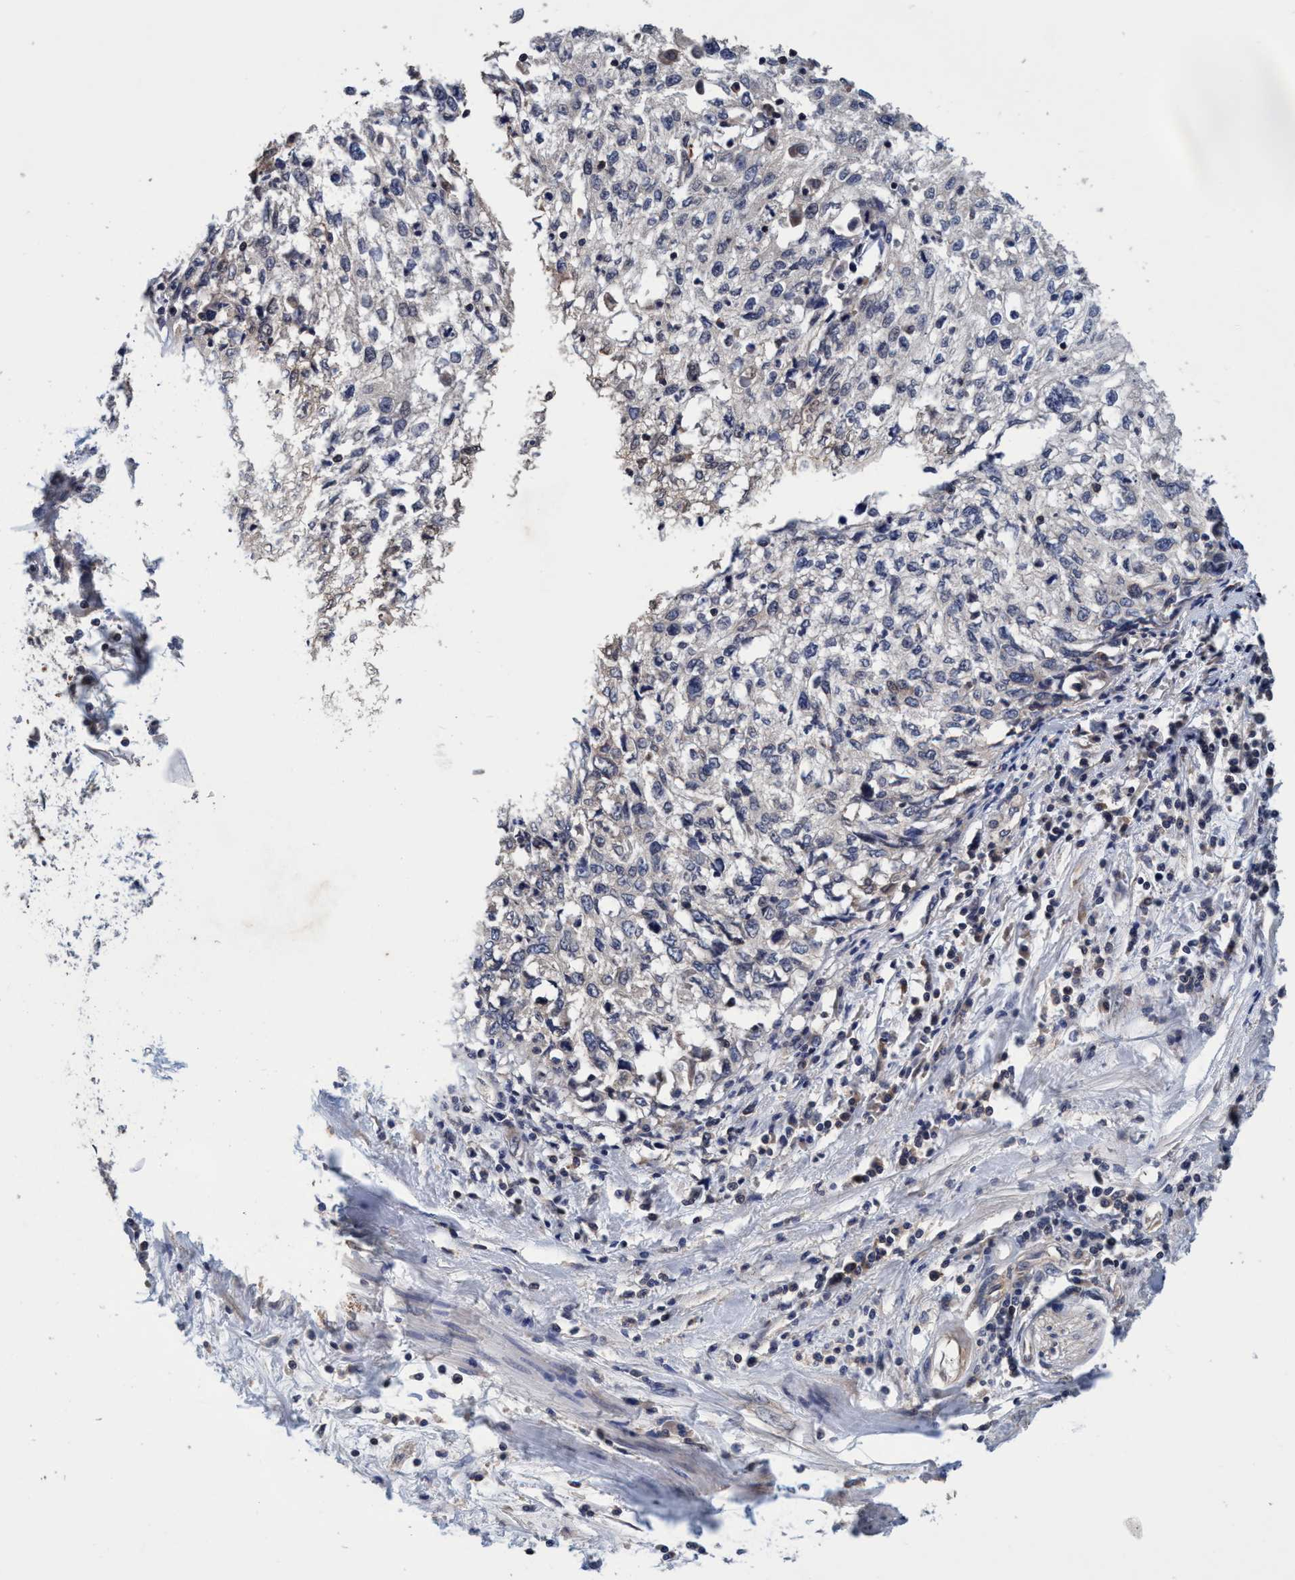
{"staining": {"intensity": "negative", "quantity": "none", "location": "none"}, "tissue": "cervical cancer", "cell_type": "Tumor cells", "image_type": "cancer", "snomed": [{"axis": "morphology", "description": "Squamous cell carcinoma, NOS"}, {"axis": "topography", "description": "Cervix"}], "caption": "This photomicrograph is of cervical squamous cell carcinoma stained with IHC to label a protein in brown with the nuclei are counter-stained blue. There is no expression in tumor cells. (Brightfield microscopy of DAB (3,3'-diaminobenzidine) immunohistochemistry (IHC) at high magnification).", "gene": "CALCOCO2", "patient": {"sex": "female", "age": 57}}